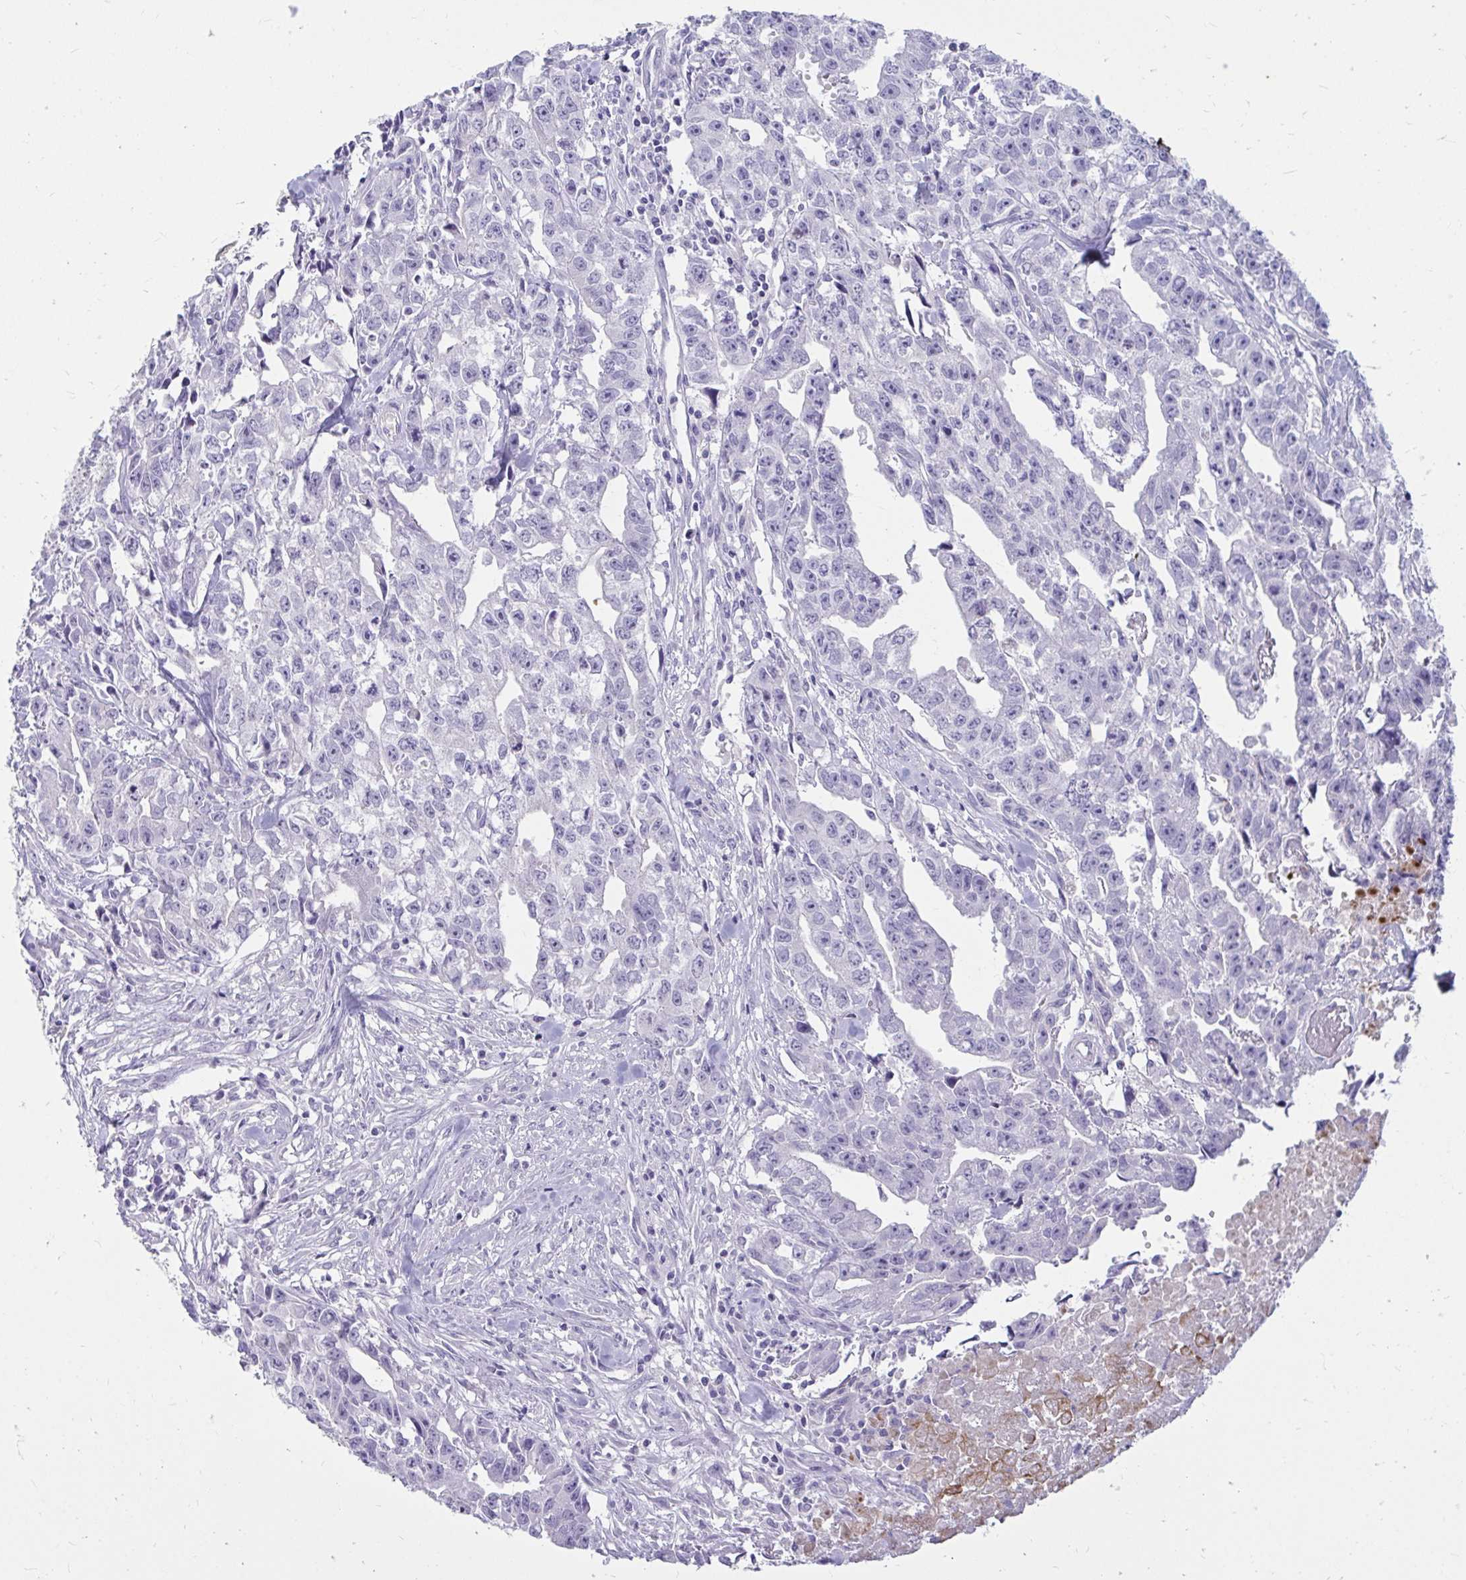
{"staining": {"intensity": "negative", "quantity": "none", "location": "none"}, "tissue": "testis cancer", "cell_type": "Tumor cells", "image_type": "cancer", "snomed": [{"axis": "morphology", "description": "Carcinoma, Embryonal, NOS"}, {"axis": "morphology", "description": "Teratoma, malignant, NOS"}, {"axis": "topography", "description": "Testis"}], "caption": "Immunohistochemical staining of human testis teratoma (malignant) shows no significant staining in tumor cells.", "gene": "NANOGNB", "patient": {"sex": "male", "age": 24}}